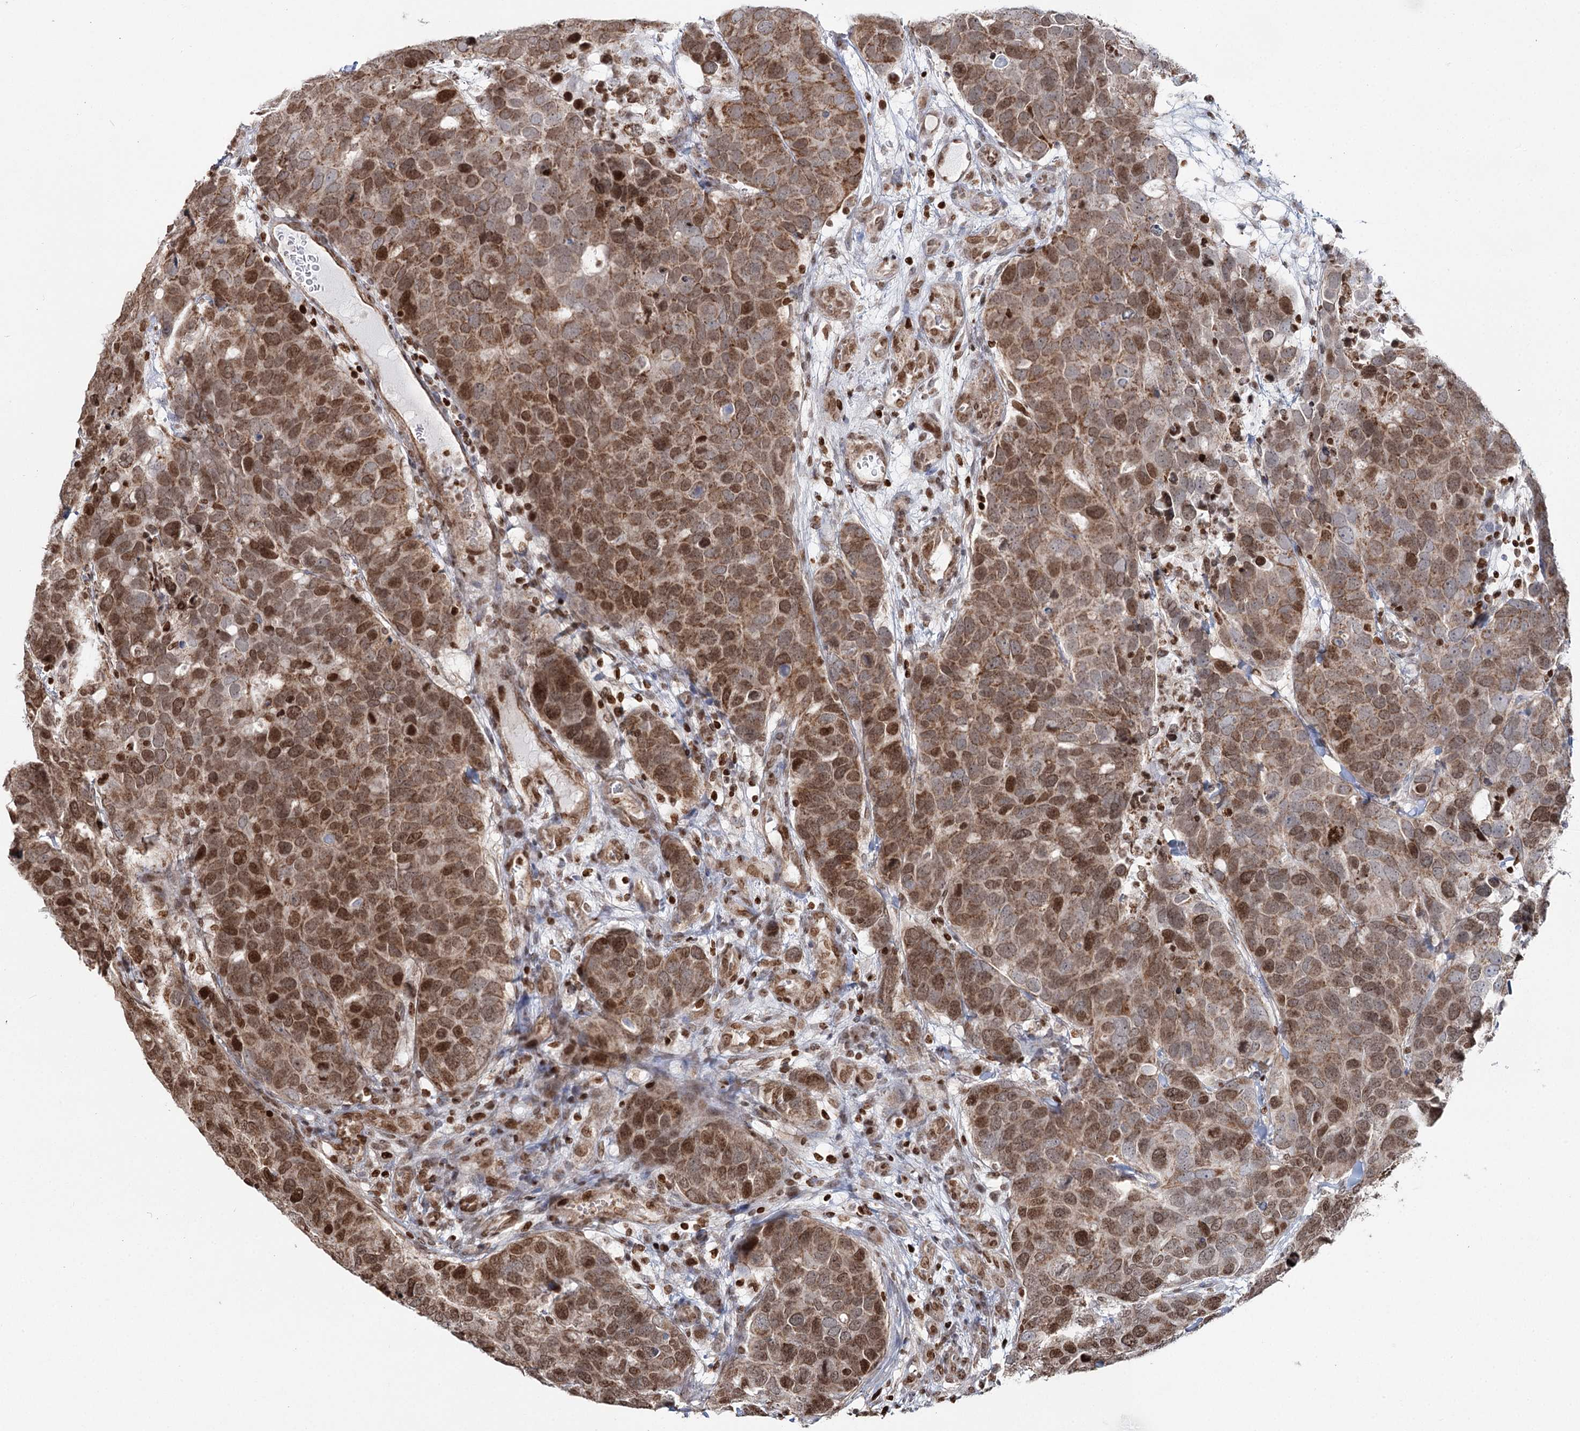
{"staining": {"intensity": "moderate", "quantity": ">75%", "location": "cytoplasmic/membranous,nuclear"}, "tissue": "breast cancer", "cell_type": "Tumor cells", "image_type": "cancer", "snomed": [{"axis": "morphology", "description": "Duct carcinoma"}, {"axis": "topography", "description": "Breast"}], "caption": "DAB immunohistochemical staining of breast cancer demonstrates moderate cytoplasmic/membranous and nuclear protein expression in about >75% of tumor cells. Using DAB (brown) and hematoxylin (blue) stains, captured at high magnification using brightfield microscopy.", "gene": "PDHX", "patient": {"sex": "female", "age": 83}}